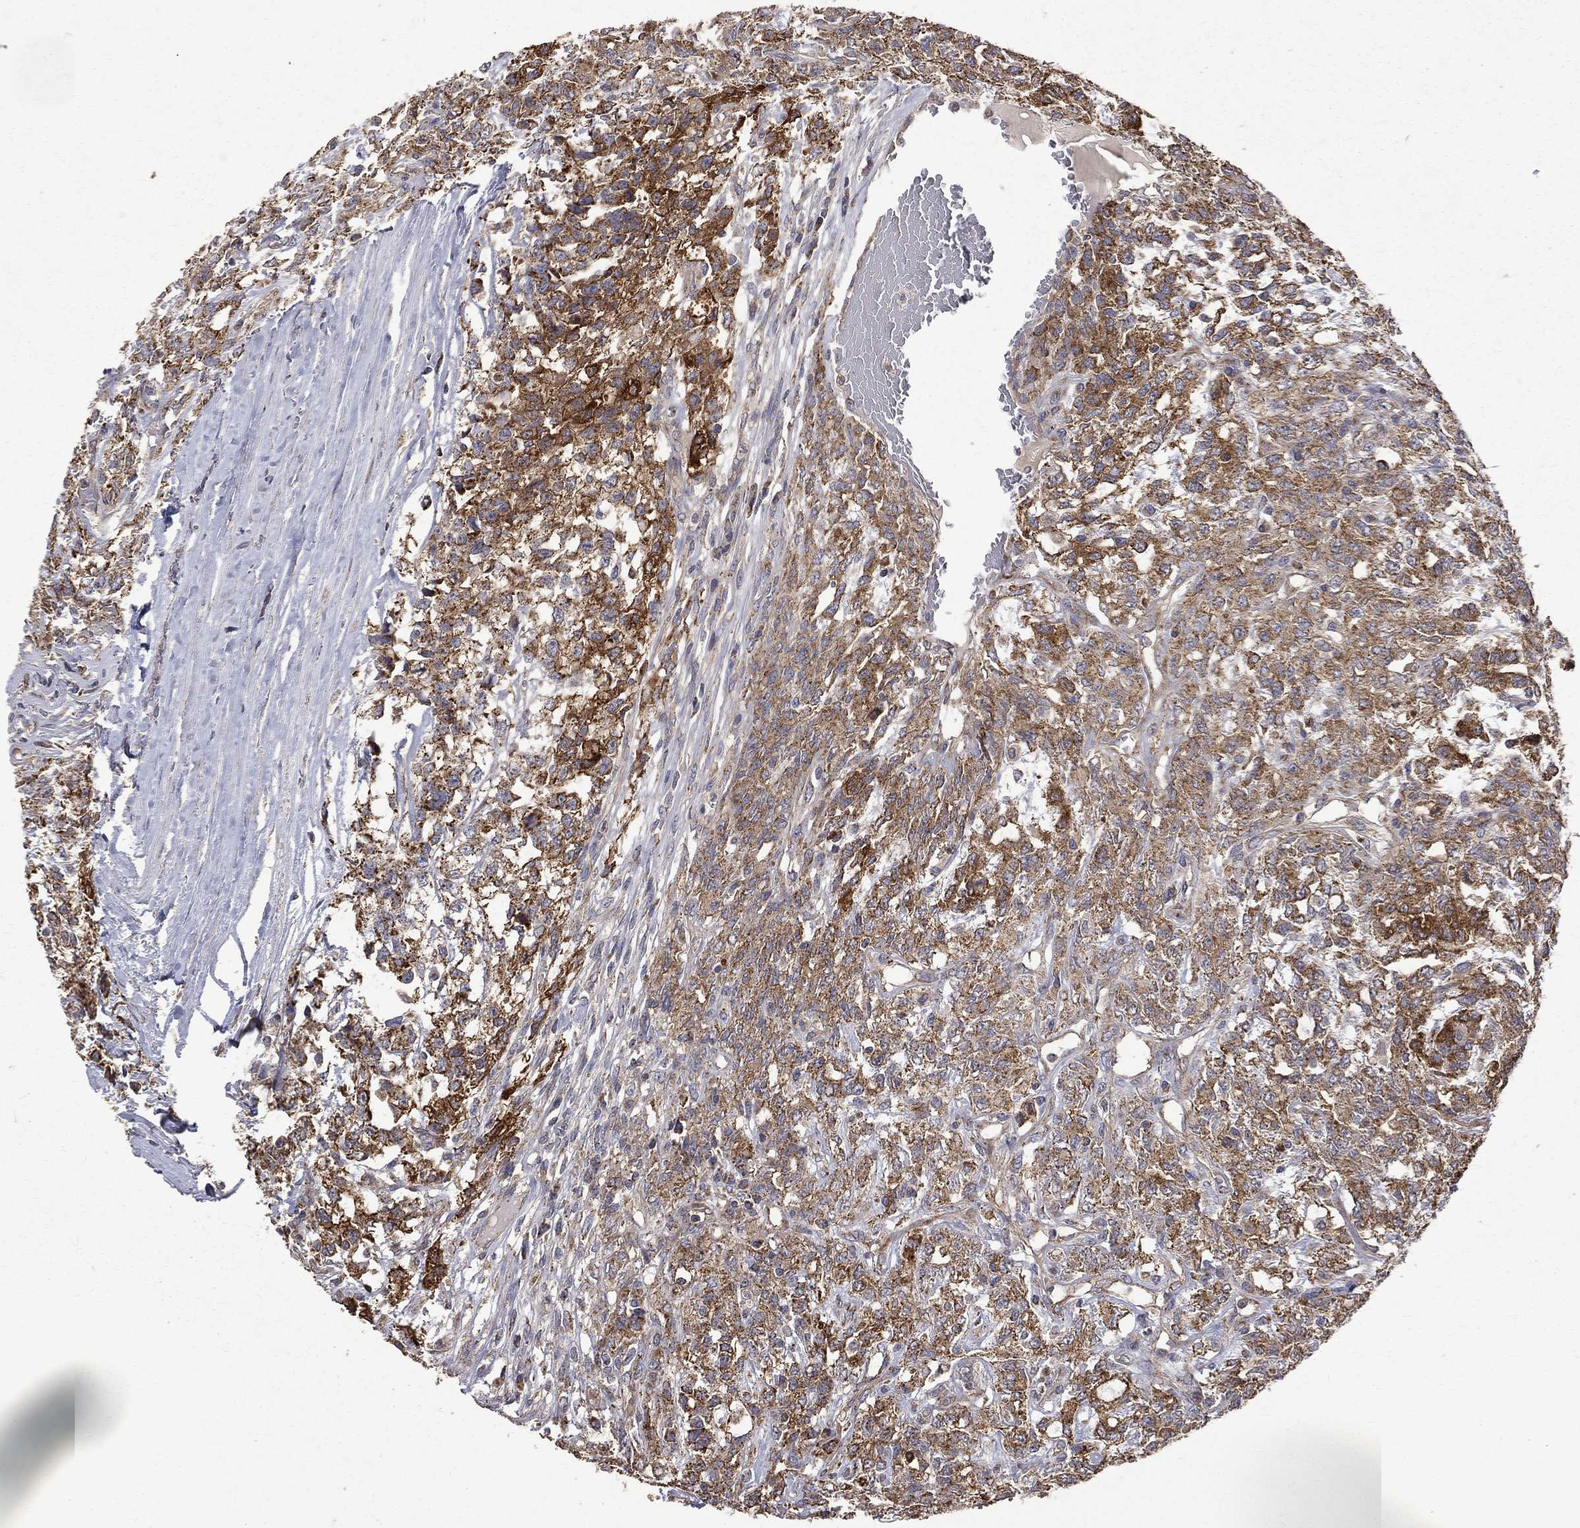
{"staining": {"intensity": "strong", "quantity": ">75%", "location": "cytoplasmic/membranous"}, "tissue": "testis cancer", "cell_type": "Tumor cells", "image_type": "cancer", "snomed": [{"axis": "morphology", "description": "Seminoma, NOS"}, {"axis": "topography", "description": "Testis"}], "caption": "Testis cancer stained for a protein (brown) shows strong cytoplasmic/membranous positive staining in approximately >75% of tumor cells.", "gene": "RPGR", "patient": {"sex": "male", "age": 52}}